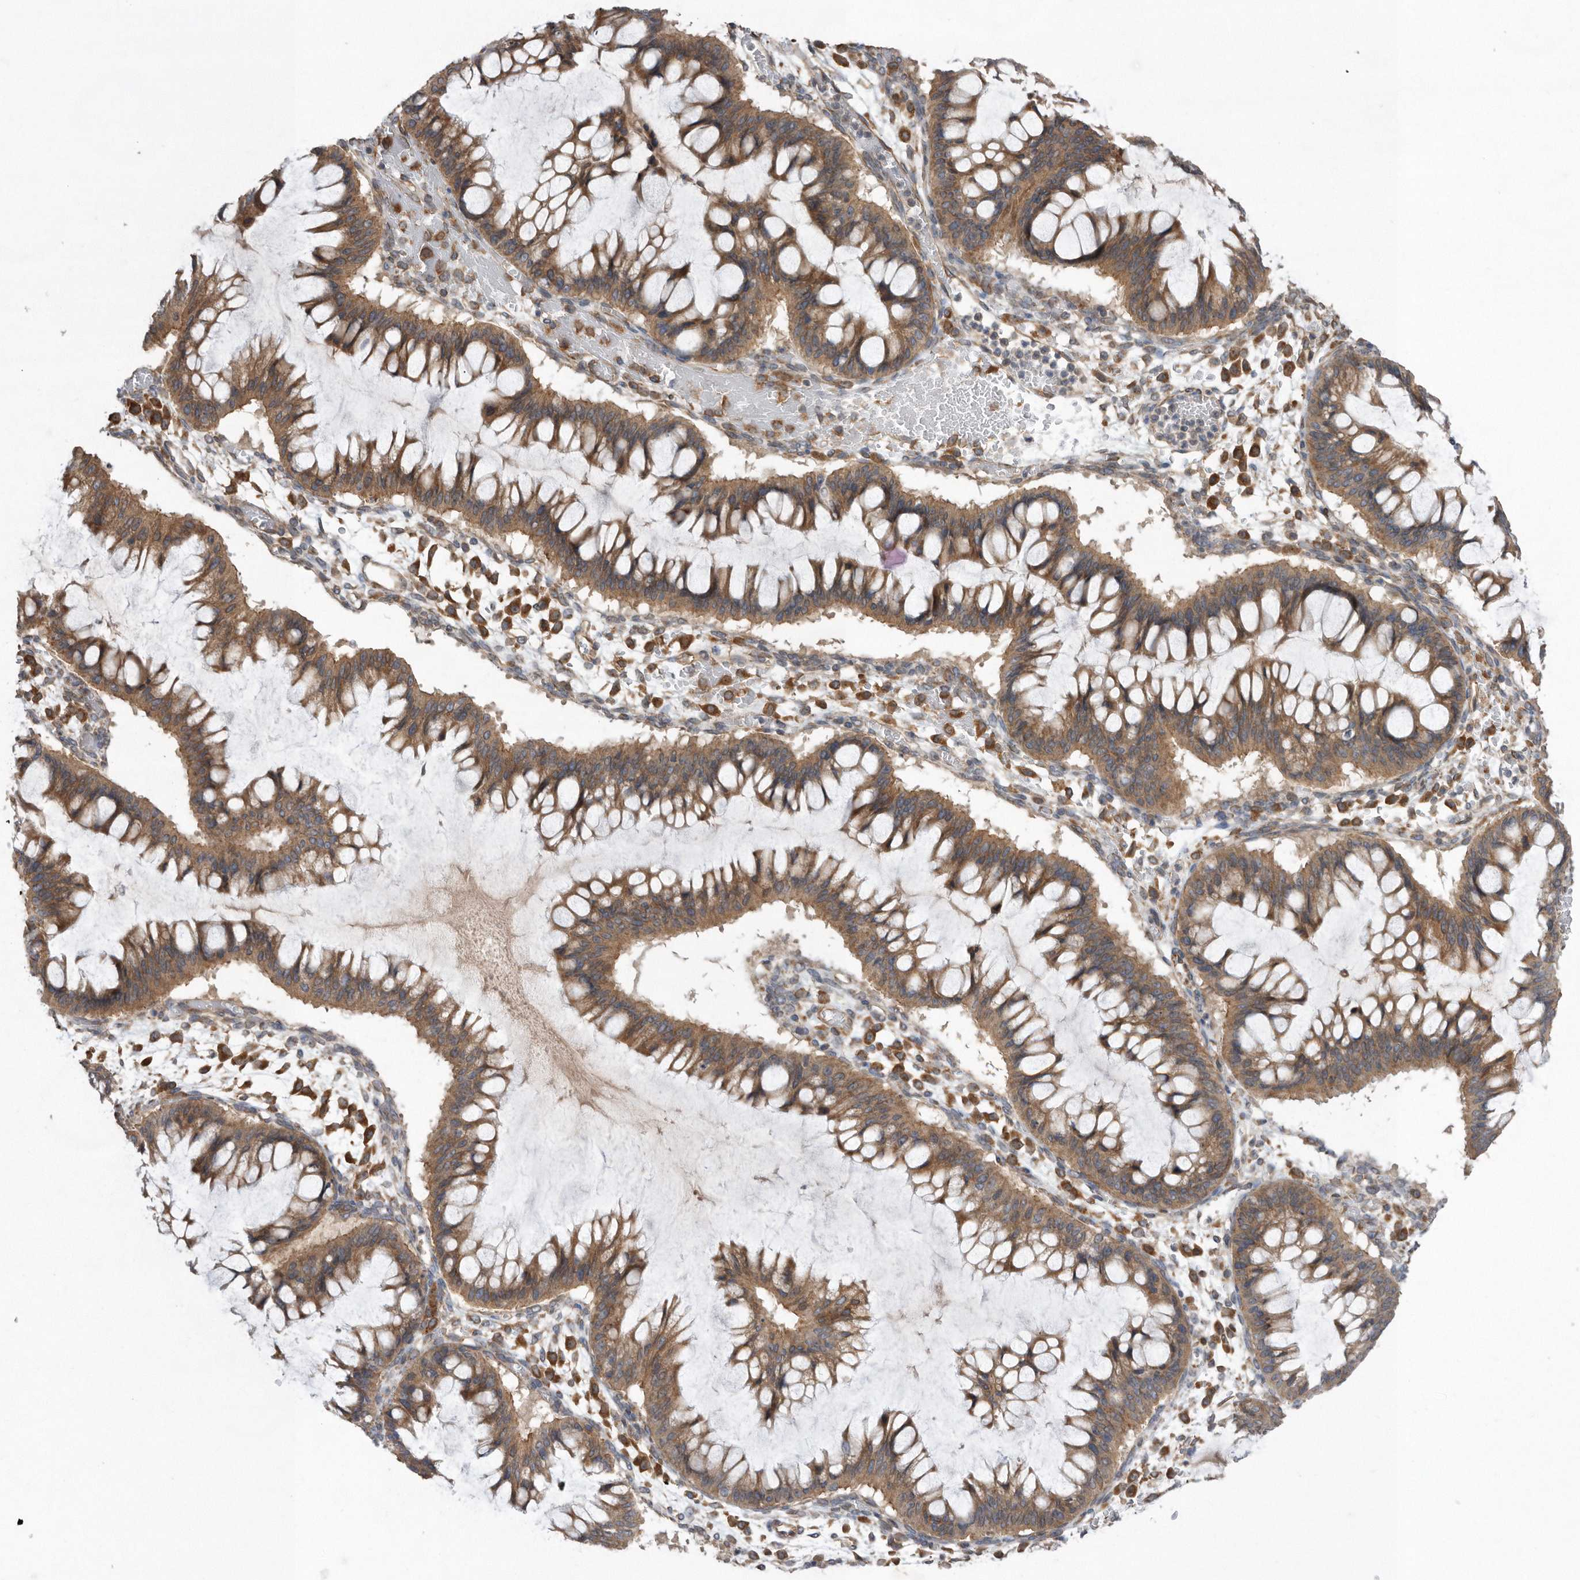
{"staining": {"intensity": "moderate", "quantity": ">75%", "location": "cytoplasmic/membranous"}, "tissue": "ovarian cancer", "cell_type": "Tumor cells", "image_type": "cancer", "snomed": [{"axis": "morphology", "description": "Cystadenocarcinoma, mucinous, NOS"}, {"axis": "topography", "description": "Ovary"}], "caption": "The image exhibits immunohistochemical staining of mucinous cystadenocarcinoma (ovarian). There is moderate cytoplasmic/membranous staining is present in approximately >75% of tumor cells.", "gene": "PON2", "patient": {"sex": "female", "age": 73}}